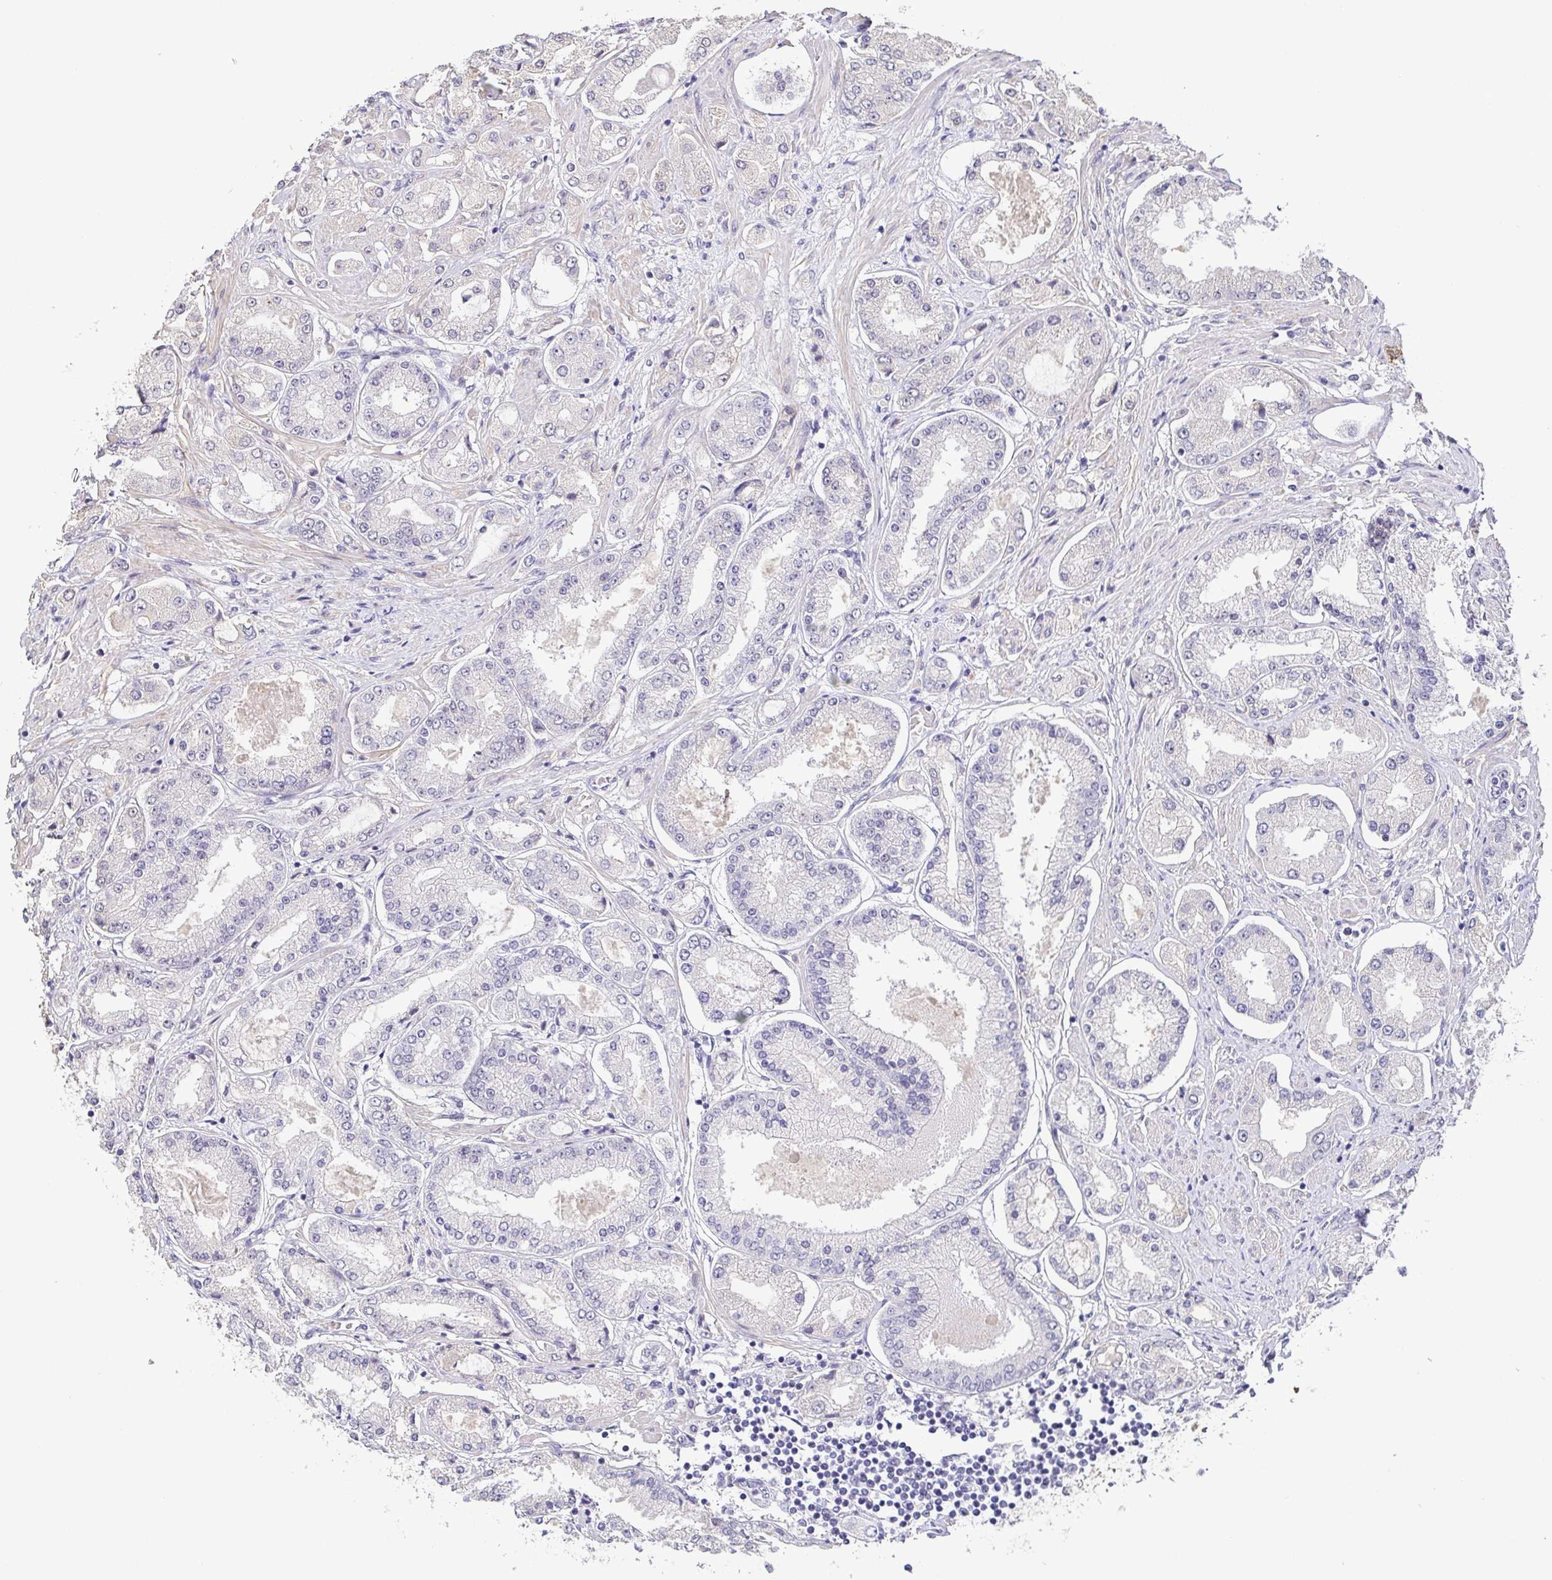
{"staining": {"intensity": "negative", "quantity": "none", "location": "none"}, "tissue": "prostate cancer", "cell_type": "Tumor cells", "image_type": "cancer", "snomed": [{"axis": "morphology", "description": "Adenocarcinoma, High grade"}, {"axis": "topography", "description": "Prostate"}], "caption": "Immunohistochemistry photomicrograph of neoplastic tissue: human prostate cancer stained with DAB (3,3'-diaminobenzidine) exhibits no significant protein expression in tumor cells.", "gene": "NEFH", "patient": {"sex": "male", "age": 69}}